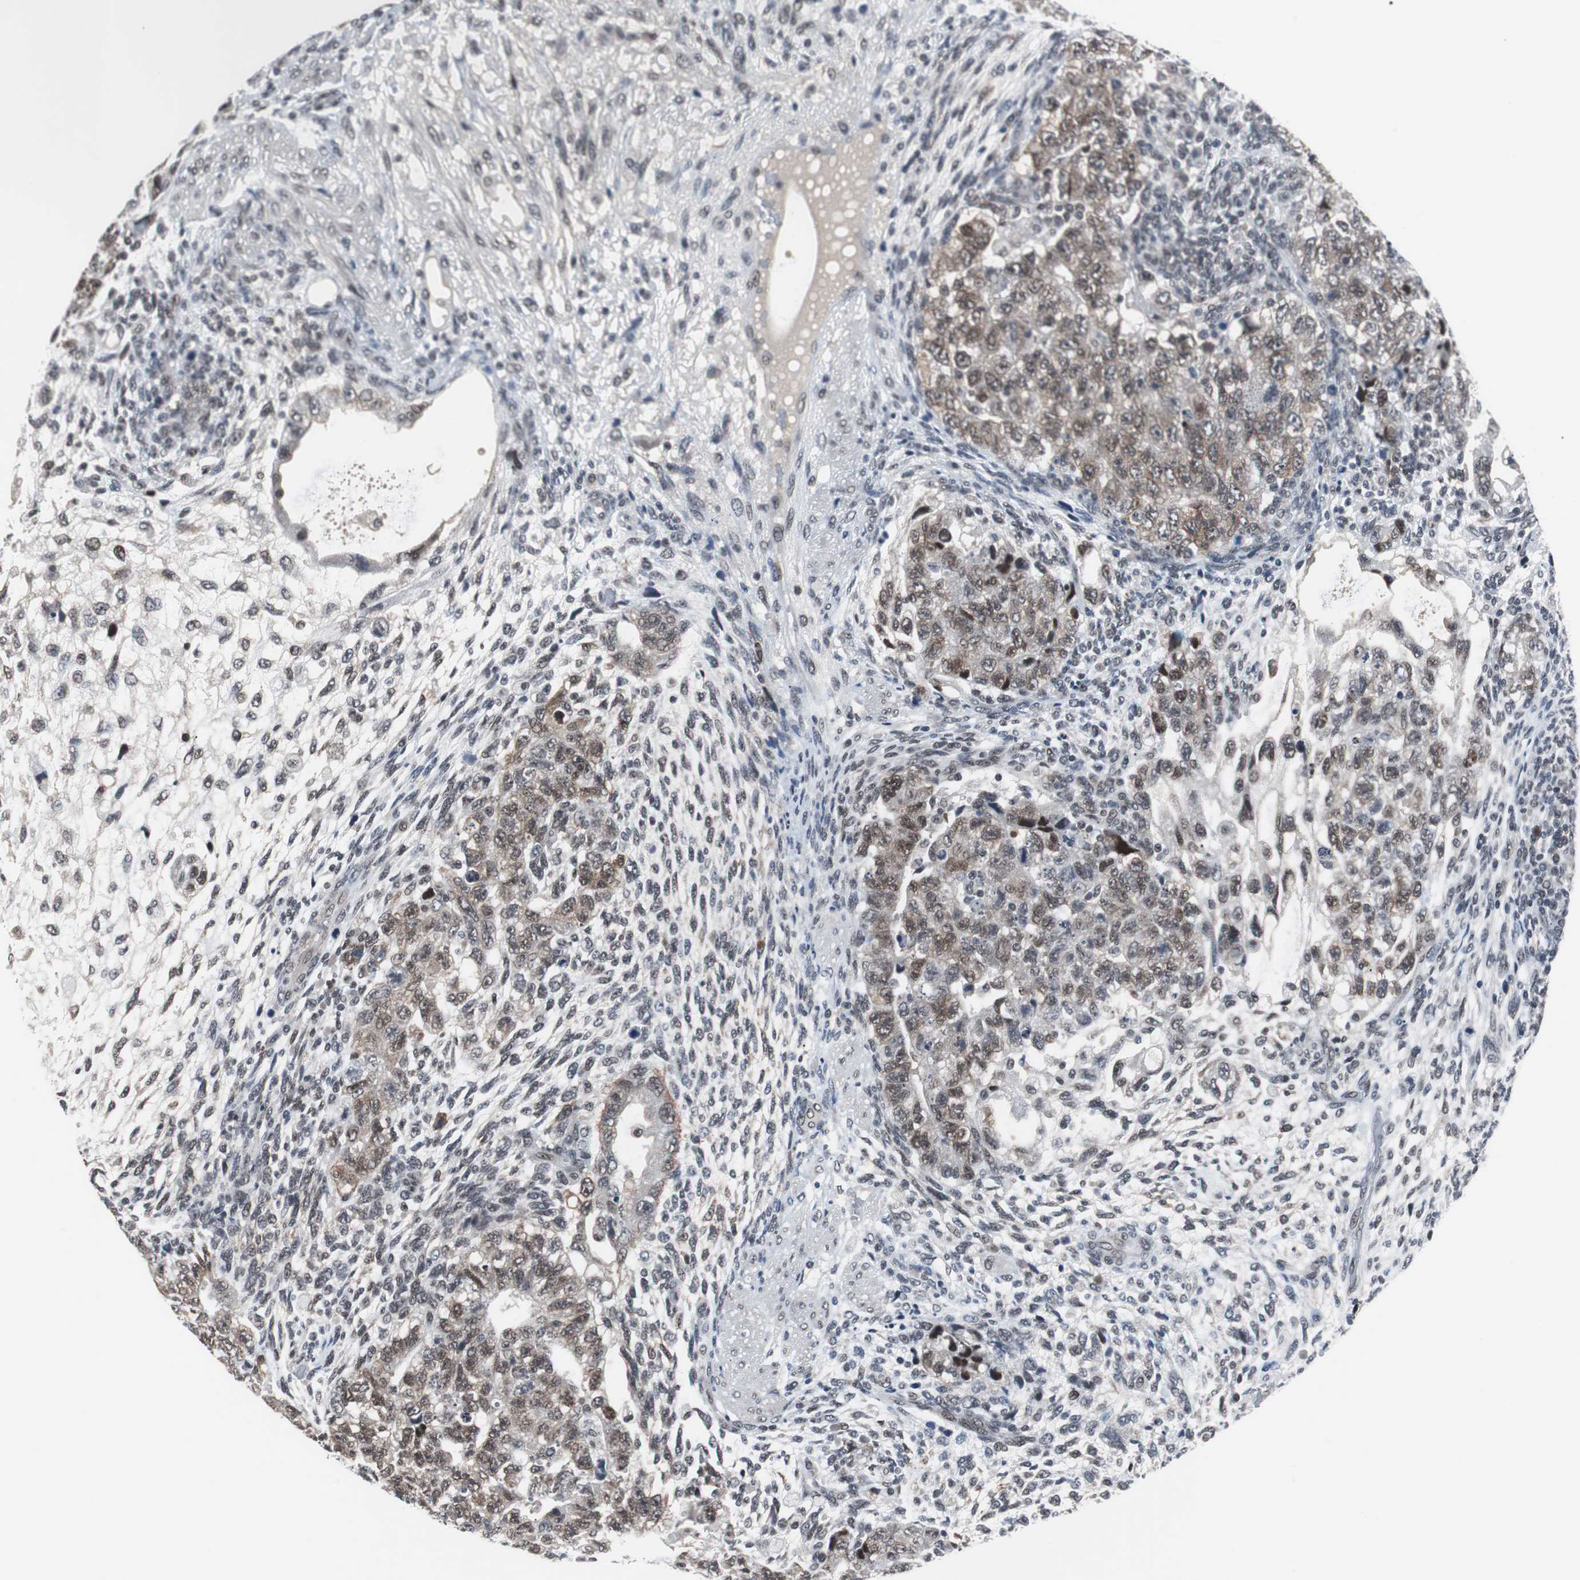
{"staining": {"intensity": "moderate", "quantity": ">75%", "location": "cytoplasmic/membranous,nuclear"}, "tissue": "testis cancer", "cell_type": "Tumor cells", "image_type": "cancer", "snomed": [{"axis": "morphology", "description": "Normal tissue, NOS"}, {"axis": "morphology", "description": "Carcinoma, Embryonal, NOS"}, {"axis": "topography", "description": "Testis"}], "caption": "Testis cancer (embryonal carcinoma) stained for a protein (brown) reveals moderate cytoplasmic/membranous and nuclear positive staining in about >75% of tumor cells.", "gene": "TAF7", "patient": {"sex": "male", "age": 36}}